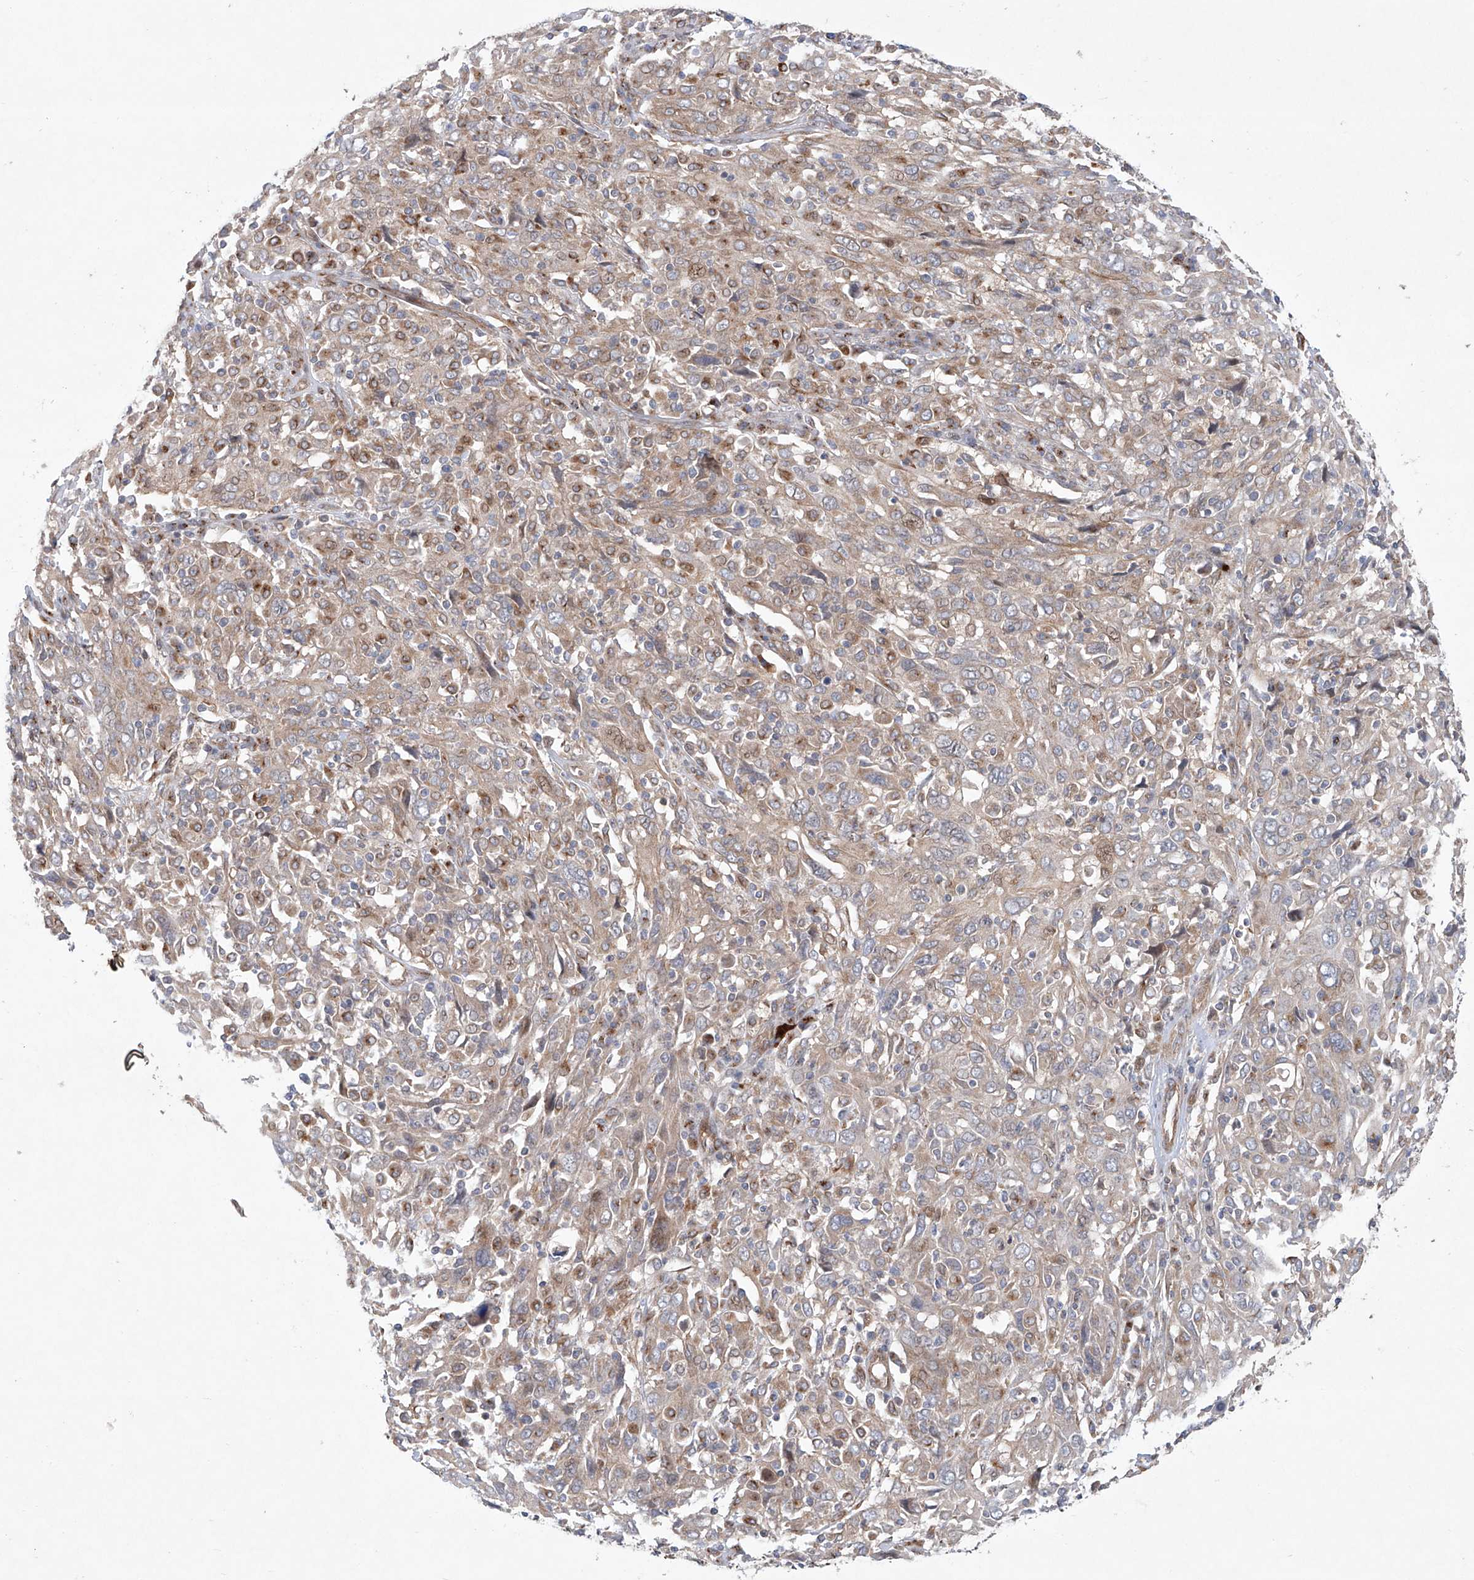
{"staining": {"intensity": "weak", "quantity": "25%-75%", "location": "cytoplasmic/membranous"}, "tissue": "cervical cancer", "cell_type": "Tumor cells", "image_type": "cancer", "snomed": [{"axis": "morphology", "description": "Squamous cell carcinoma, NOS"}, {"axis": "topography", "description": "Cervix"}], "caption": "The immunohistochemical stain shows weak cytoplasmic/membranous positivity in tumor cells of squamous cell carcinoma (cervical) tissue.", "gene": "KLC4", "patient": {"sex": "female", "age": 46}}